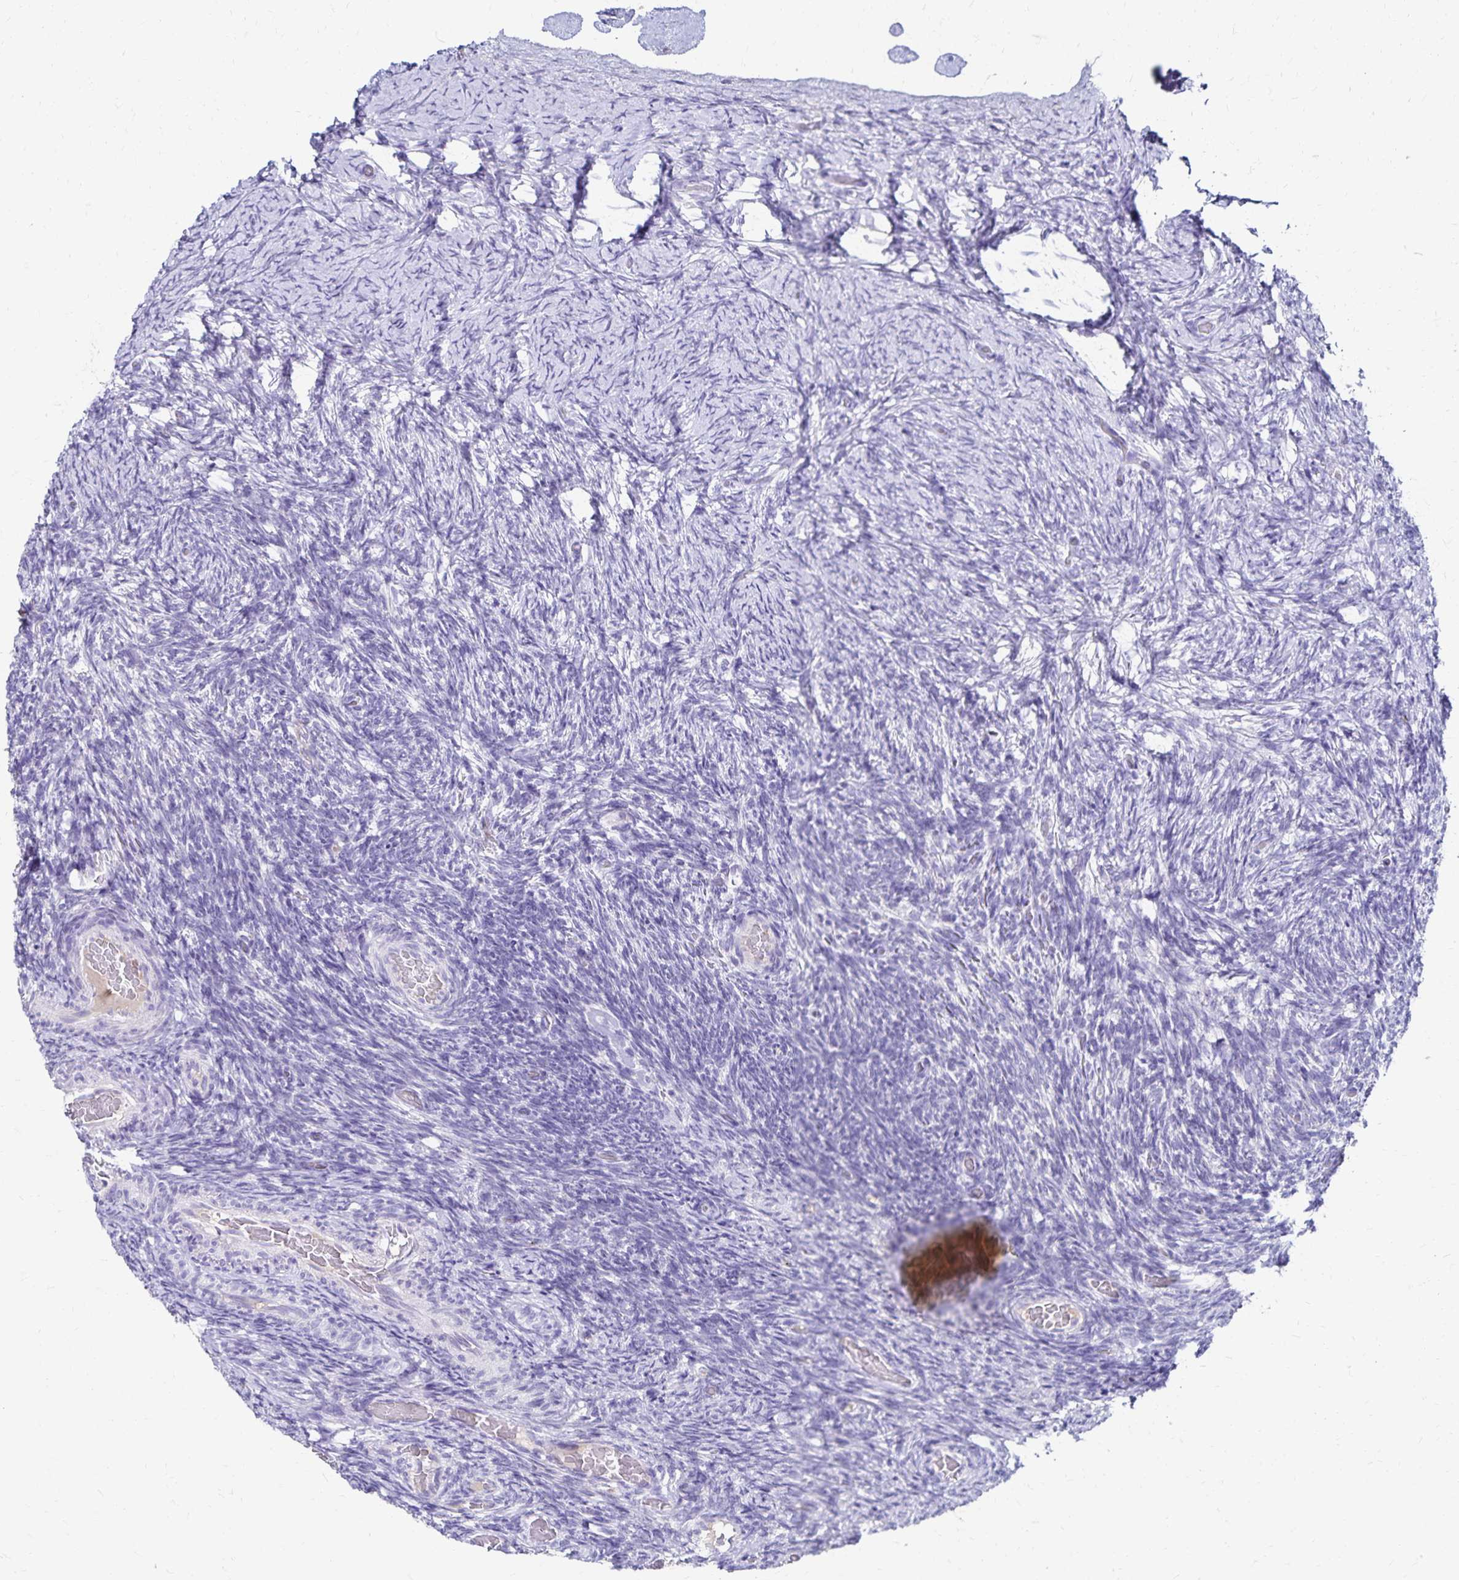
{"staining": {"intensity": "negative", "quantity": "none", "location": "none"}, "tissue": "ovary", "cell_type": "Ovarian stroma cells", "image_type": "normal", "snomed": [{"axis": "morphology", "description": "Normal tissue, NOS"}, {"axis": "topography", "description": "Ovary"}], "caption": "Micrograph shows no significant protein expression in ovarian stroma cells of normal ovary. The staining is performed using DAB brown chromogen with nuclei counter-stained in using hematoxylin.", "gene": "PAX5", "patient": {"sex": "female", "age": 34}}